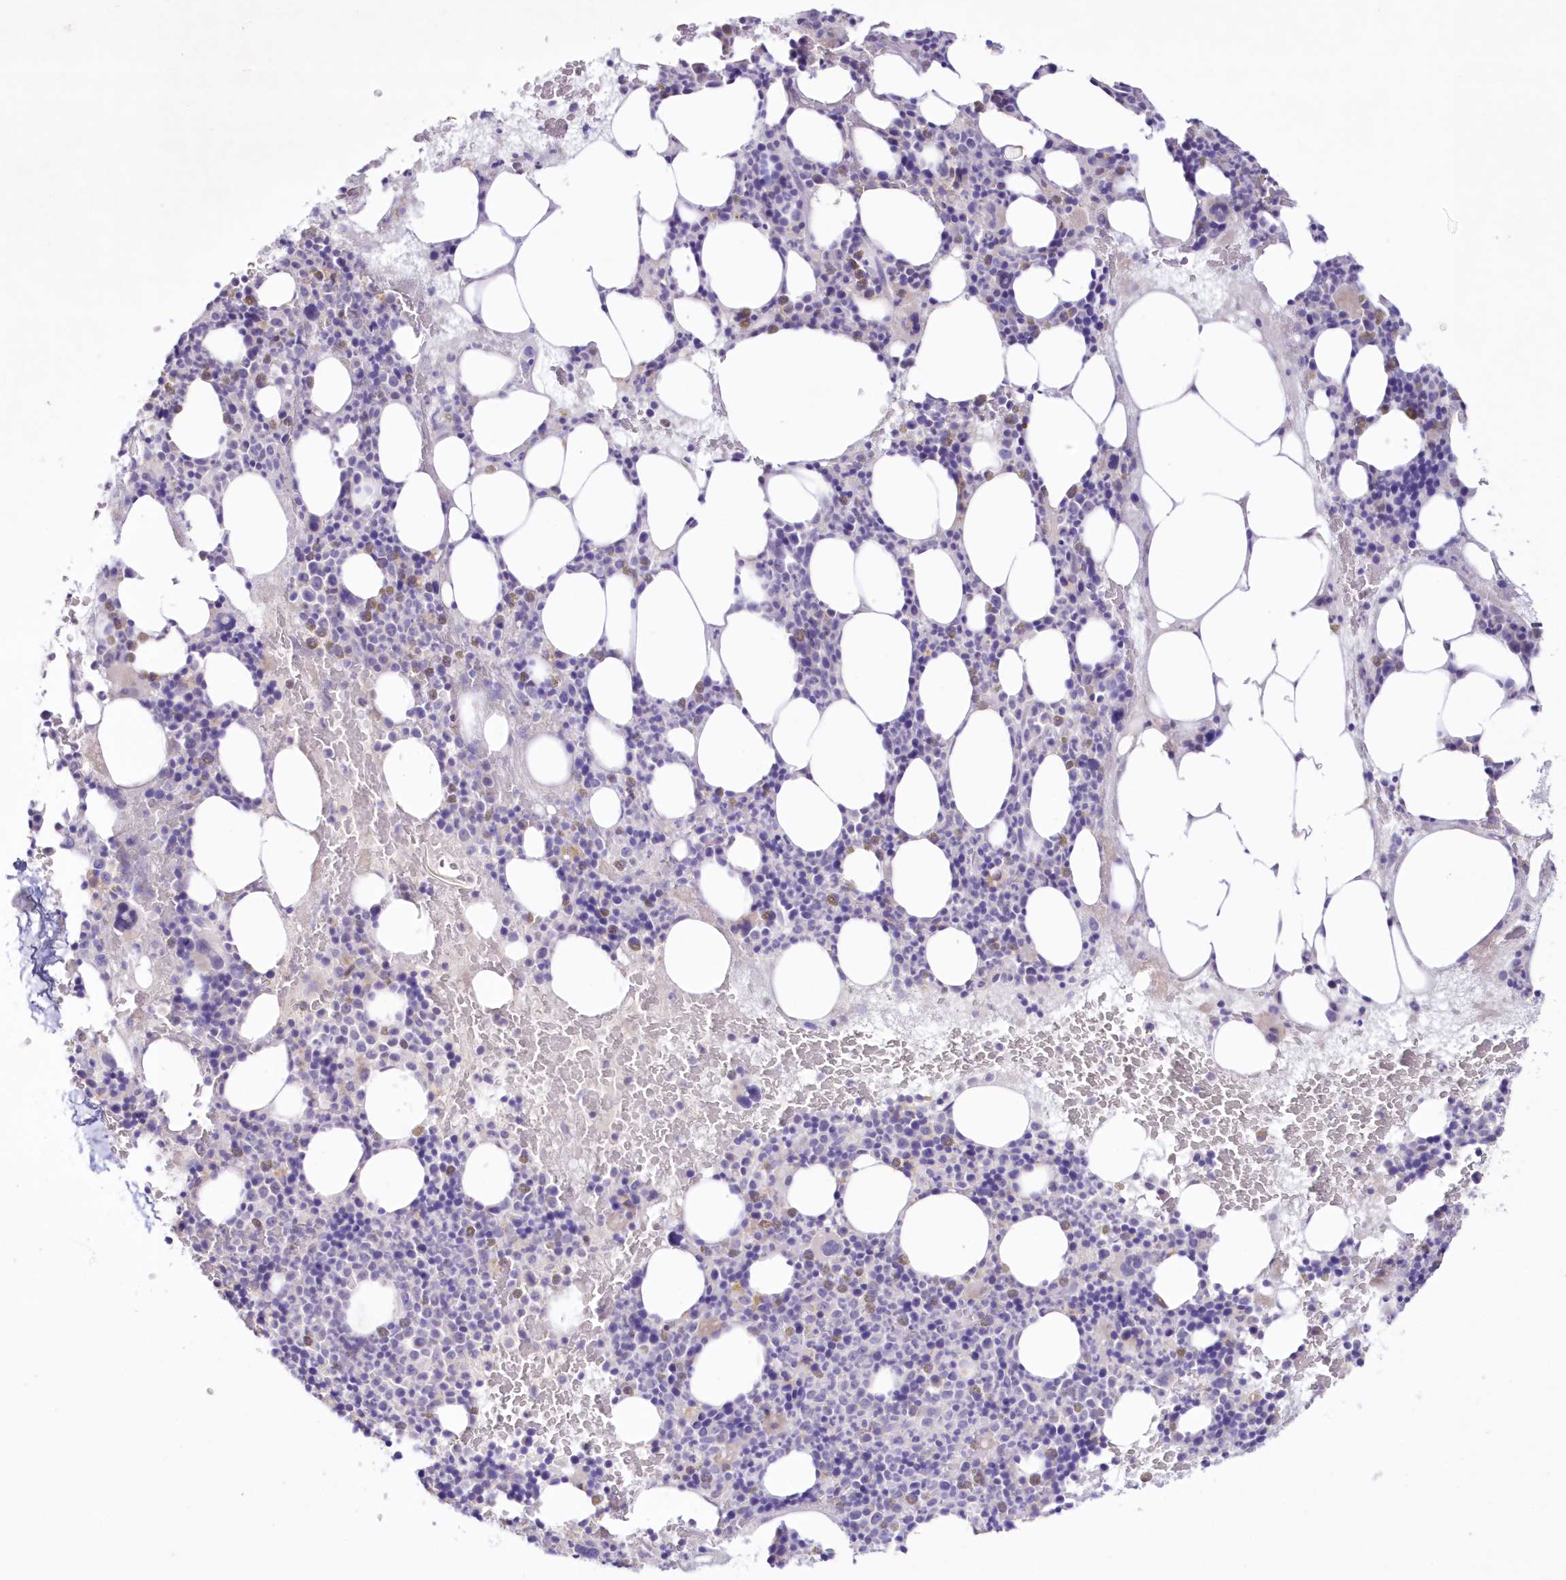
{"staining": {"intensity": "moderate", "quantity": "<25%", "location": "cytoplasmic/membranous"}, "tissue": "bone marrow", "cell_type": "Hematopoietic cells", "image_type": "normal", "snomed": [{"axis": "morphology", "description": "Normal tissue, NOS"}, {"axis": "topography", "description": "Bone marrow"}], "caption": "An IHC histopathology image of benign tissue is shown. Protein staining in brown highlights moderate cytoplasmic/membranous positivity in bone marrow within hematopoietic cells. (Stains: DAB in brown, nuclei in blue, Microscopy: brightfield microscopy at high magnification).", "gene": "NEU4", "patient": {"sex": "male", "age": 89}}